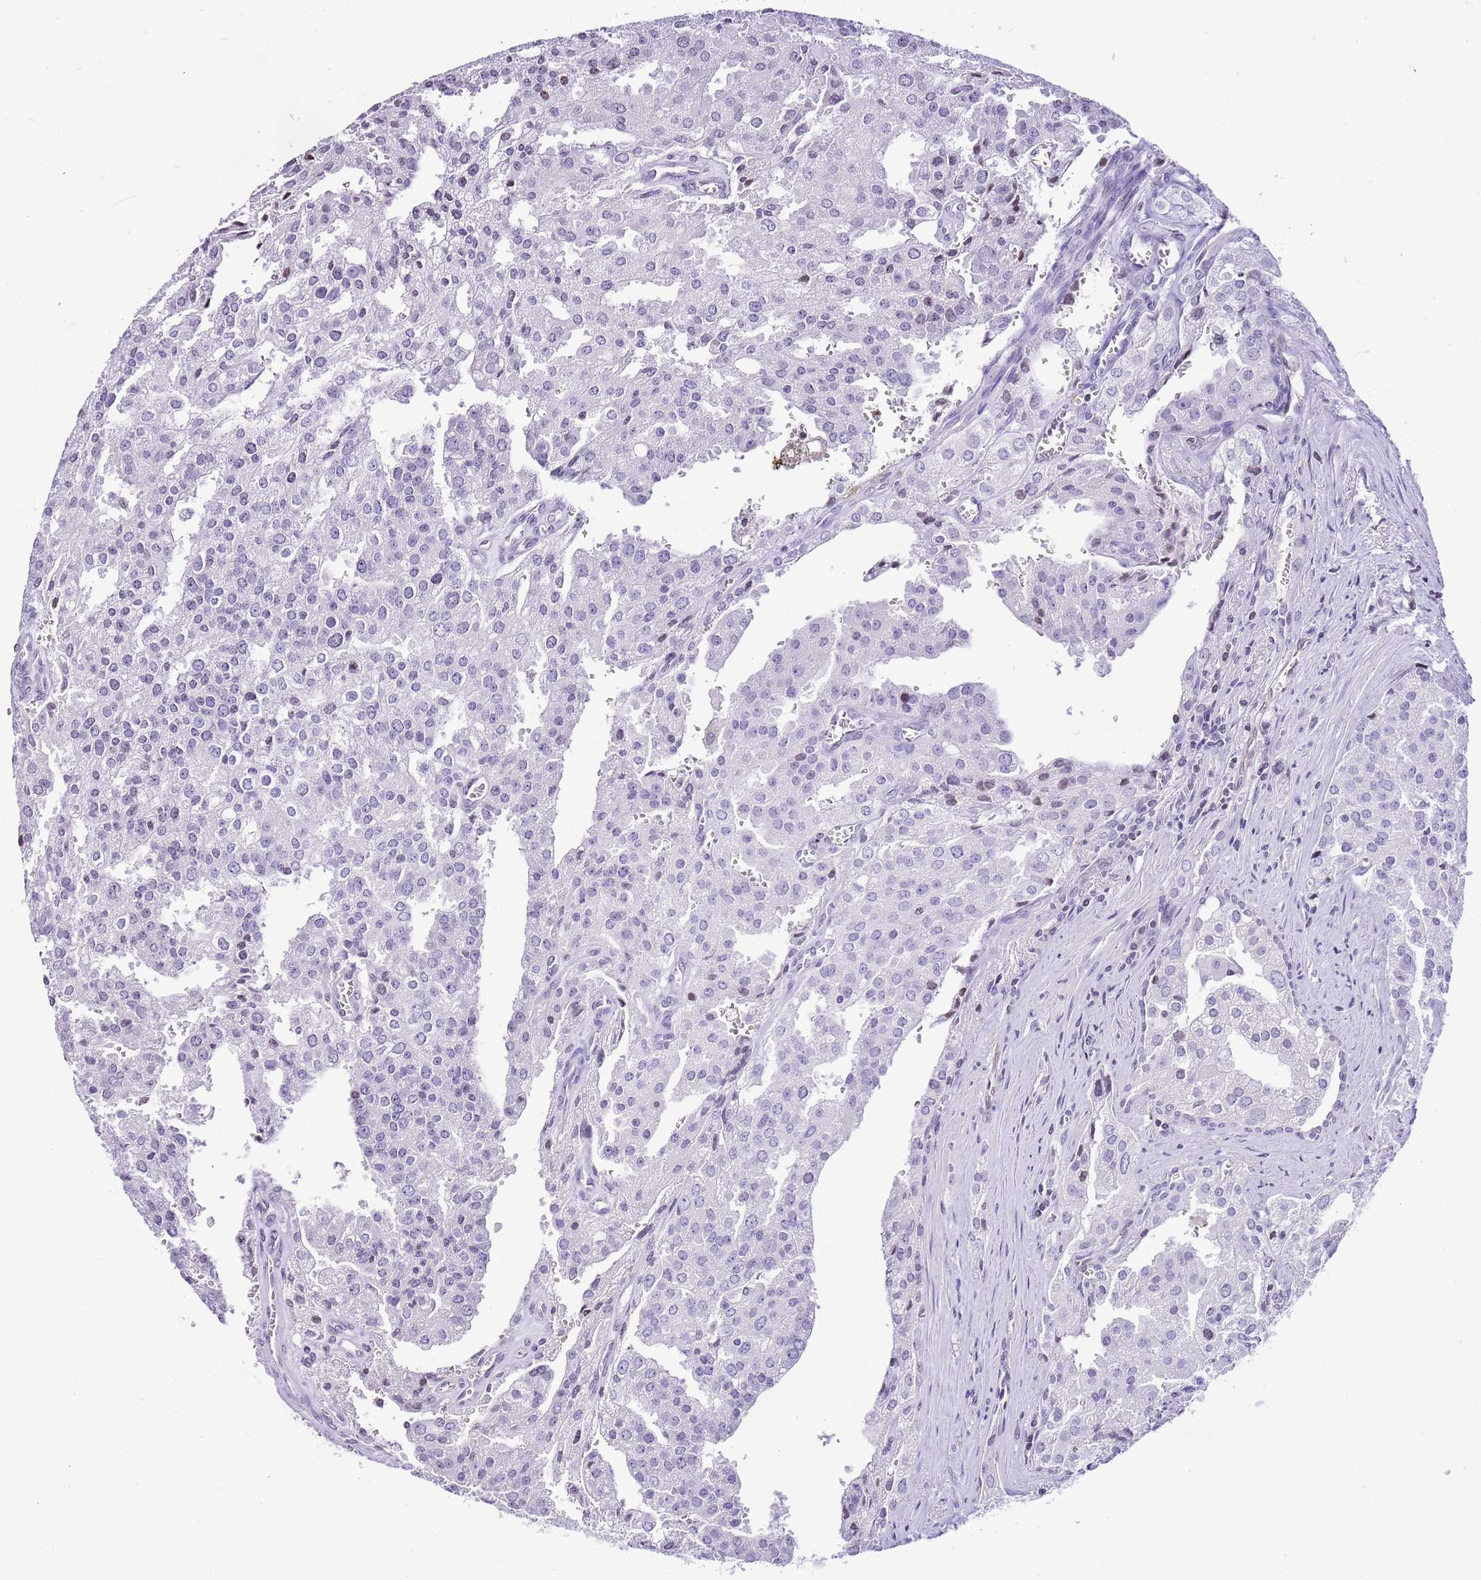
{"staining": {"intensity": "negative", "quantity": "none", "location": "none"}, "tissue": "prostate cancer", "cell_type": "Tumor cells", "image_type": "cancer", "snomed": [{"axis": "morphology", "description": "Adenocarcinoma, High grade"}, {"axis": "topography", "description": "Prostate"}], "caption": "The image reveals no significant expression in tumor cells of prostate cancer (high-grade adenocarcinoma).", "gene": "PRR15", "patient": {"sex": "male", "age": 68}}